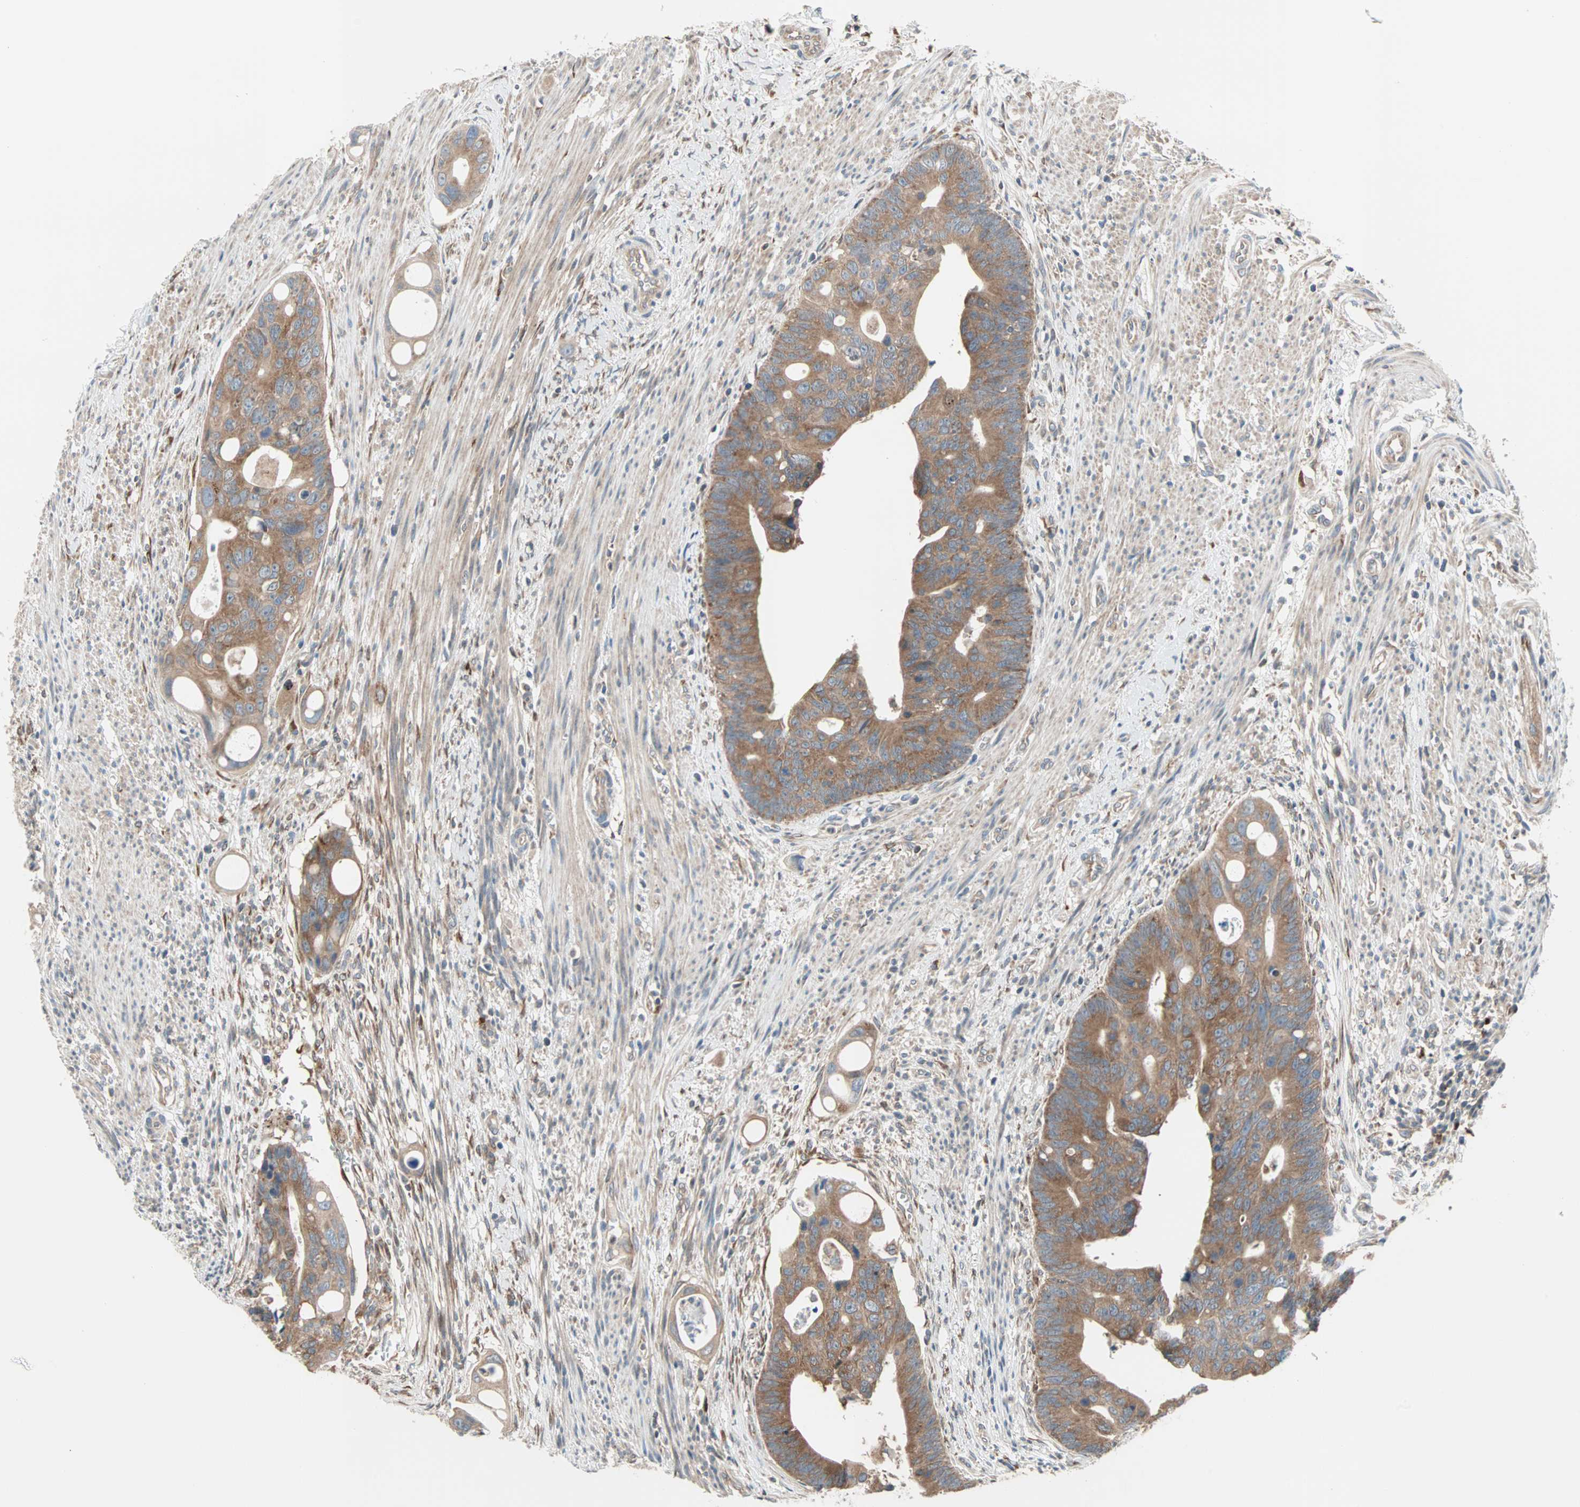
{"staining": {"intensity": "moderate", "quantity": ">75%", "location": "cytoplasmic/membranous"}, "tissue": "colorectal cancer", "cell_type": "Tumor cells", "image_type": "cancer", "snomed": [{"axis": "morphology", "description": "Adenocarcinoma, NOS"}, {"axis": "topography", "description": "Colon"}], "caption": "Tumor cells demonstrate medium levels of moderate cytoplasmic/membranous expression in about >75% of cells in adenocarcinoma (colorectal). (DAB (3,3'-diaminobenzidine) IHC with brightfield microscopy, high magnification).", "gene": "SAR1A", "patient": {"sex": "female", "age": 57}}